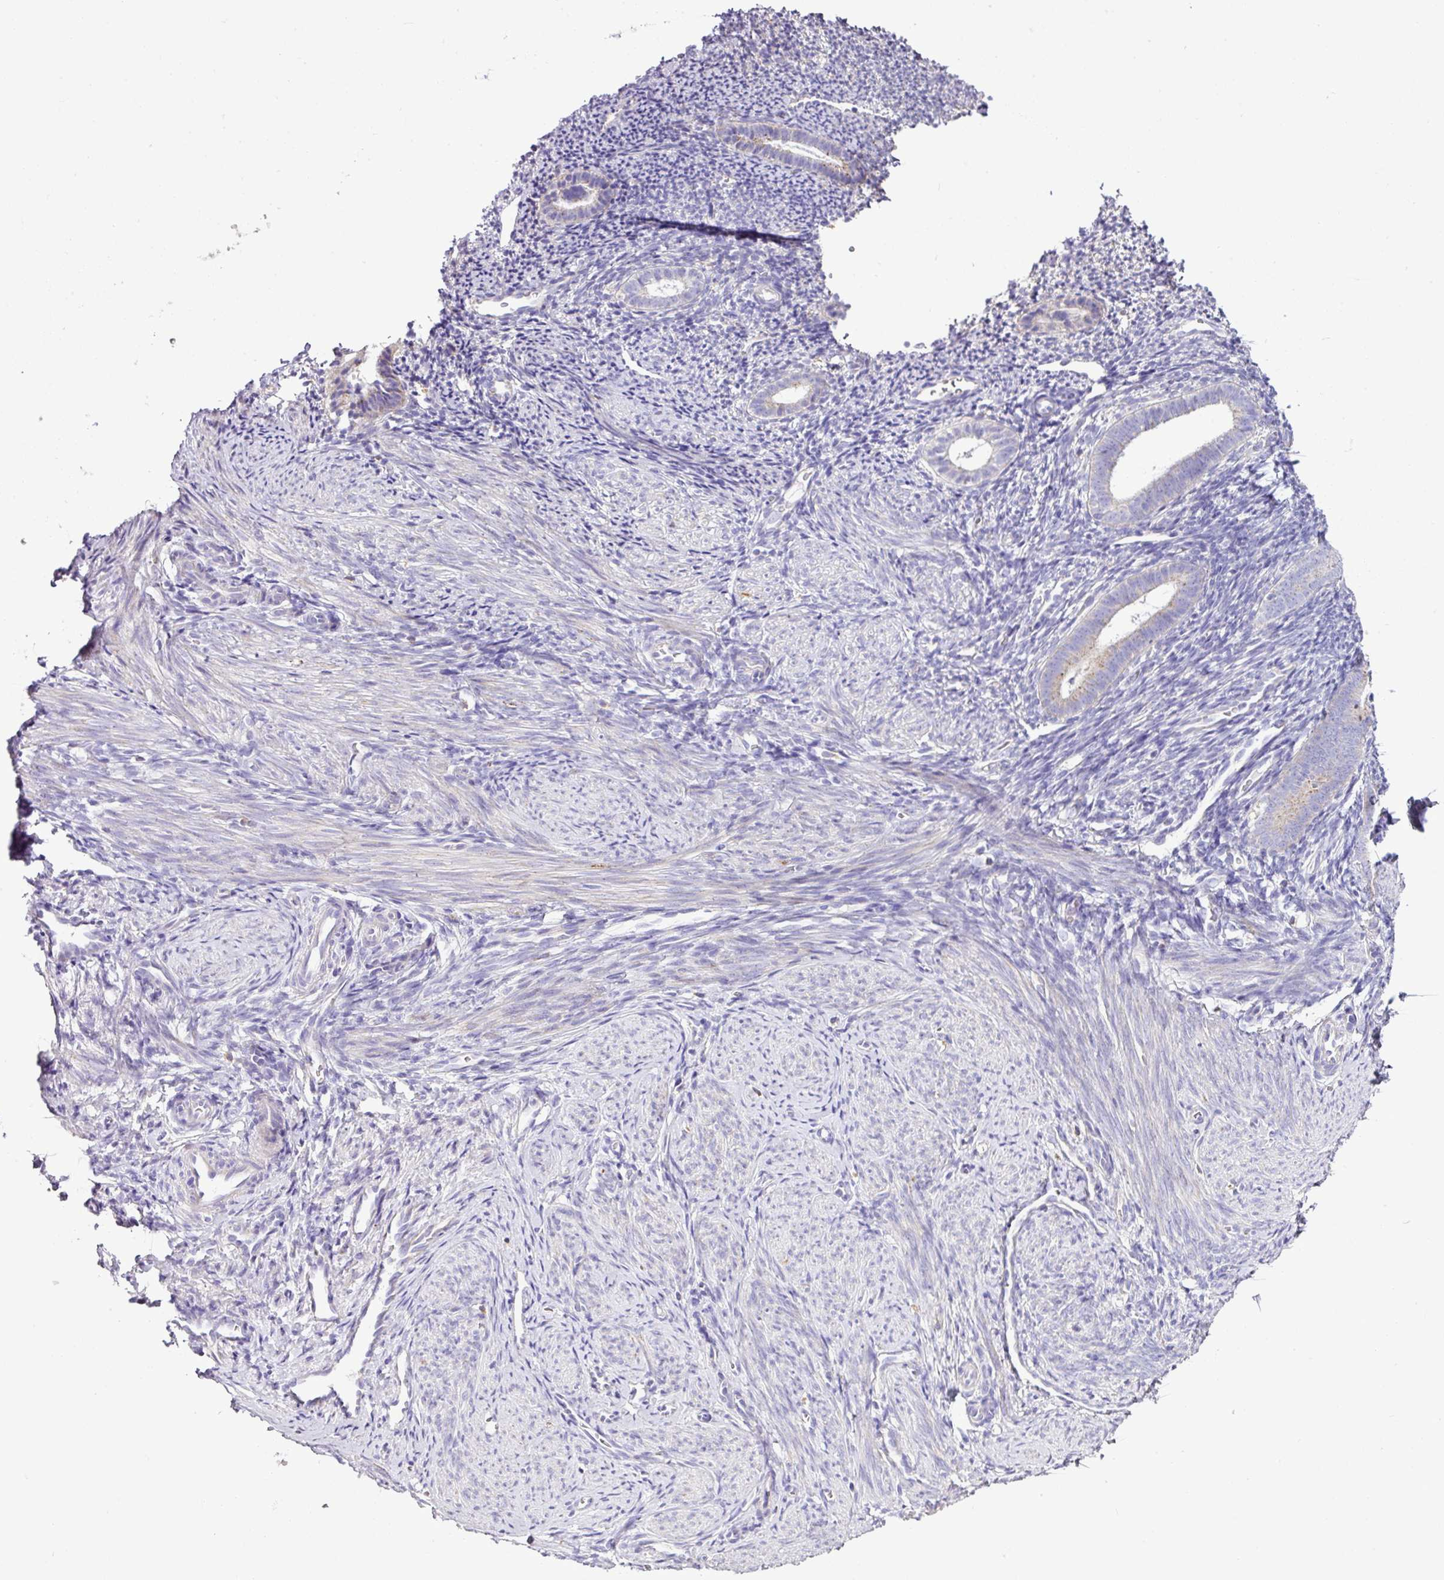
{"staining": {"intensity": "negative", "quantity": "none", "location": "none"}, "tissue": "endometrium", "cell_type": "Cells in endometrial stroma", "image_type": "normal", "snomed": [{"axis": "morphology", "description": "Normal tissue, NOS"}, {"axis": "topography", "description": "Endometrium"}], "caption": "IHC image of normal endometrium: human endometrium stained with DAB reveals no significant protein staining in cells in endometrial stroma. (Immunohistochemistry, brightfield microscopy, high magnification).", "gene": "PGAP4", "patient": {"sex": "female", "age": 39}}